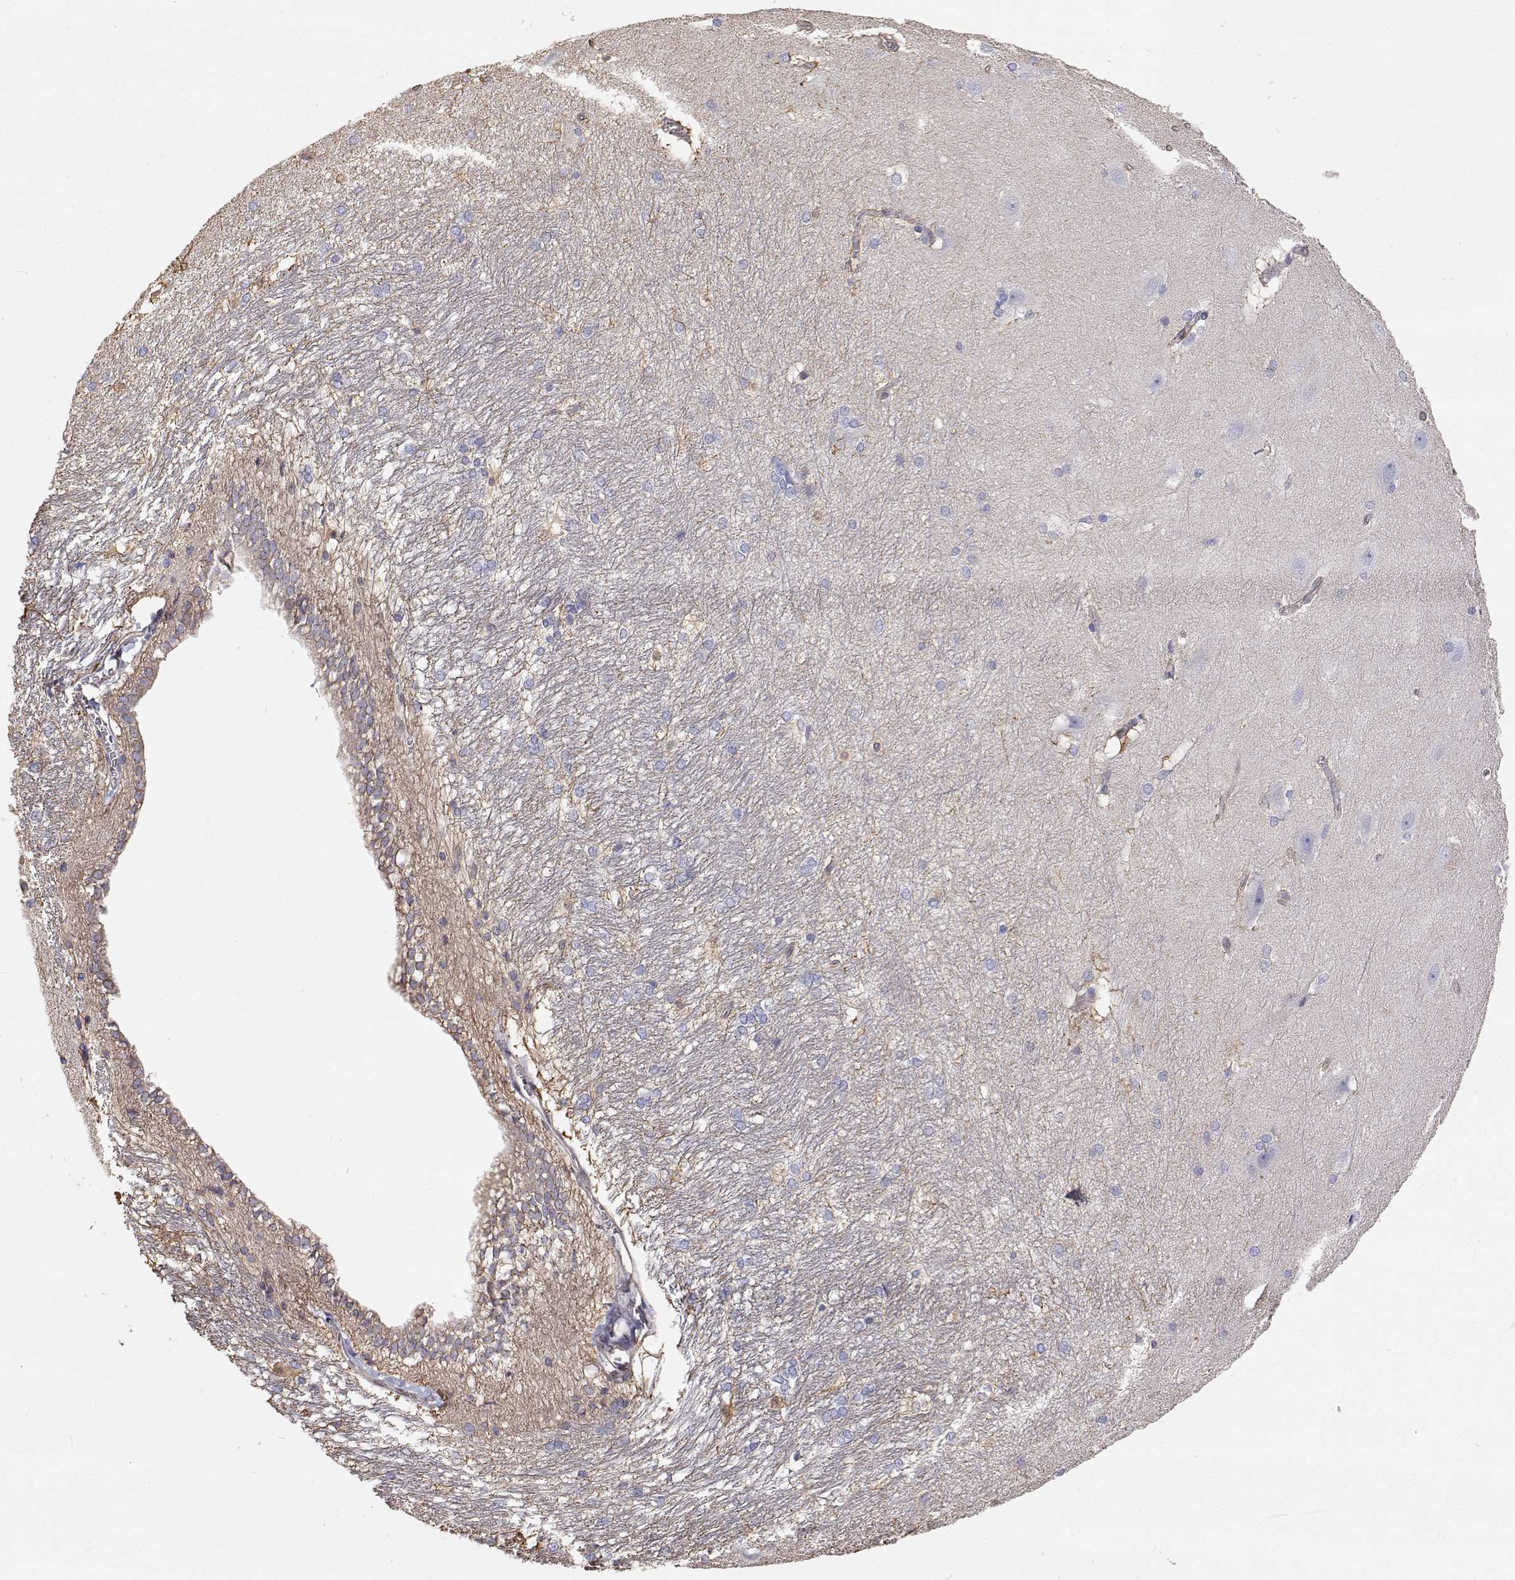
{"staining": {"intensity": "negative", "quantity": "none", "location": "none"}, "tissue": "hippocampus", "cell_type": "Glial cells", "image_type": "normal", "snomed": [{"axis": "morphology", "description": "Normal tissue, NOS"}, {"axis": "topography", "description": "Cerebral cortex"}, {"axis": "topography", "description": "Hippocampus"}], "caption": "The immunohistochemistry micrograph has no significant staining in glial cells of hippocampus. (Immunohistochemistry (ihc), brightfield microscopy, high magnification).", "gene": "GSDMA", "patient": {"sex": "female", "age": 19}}